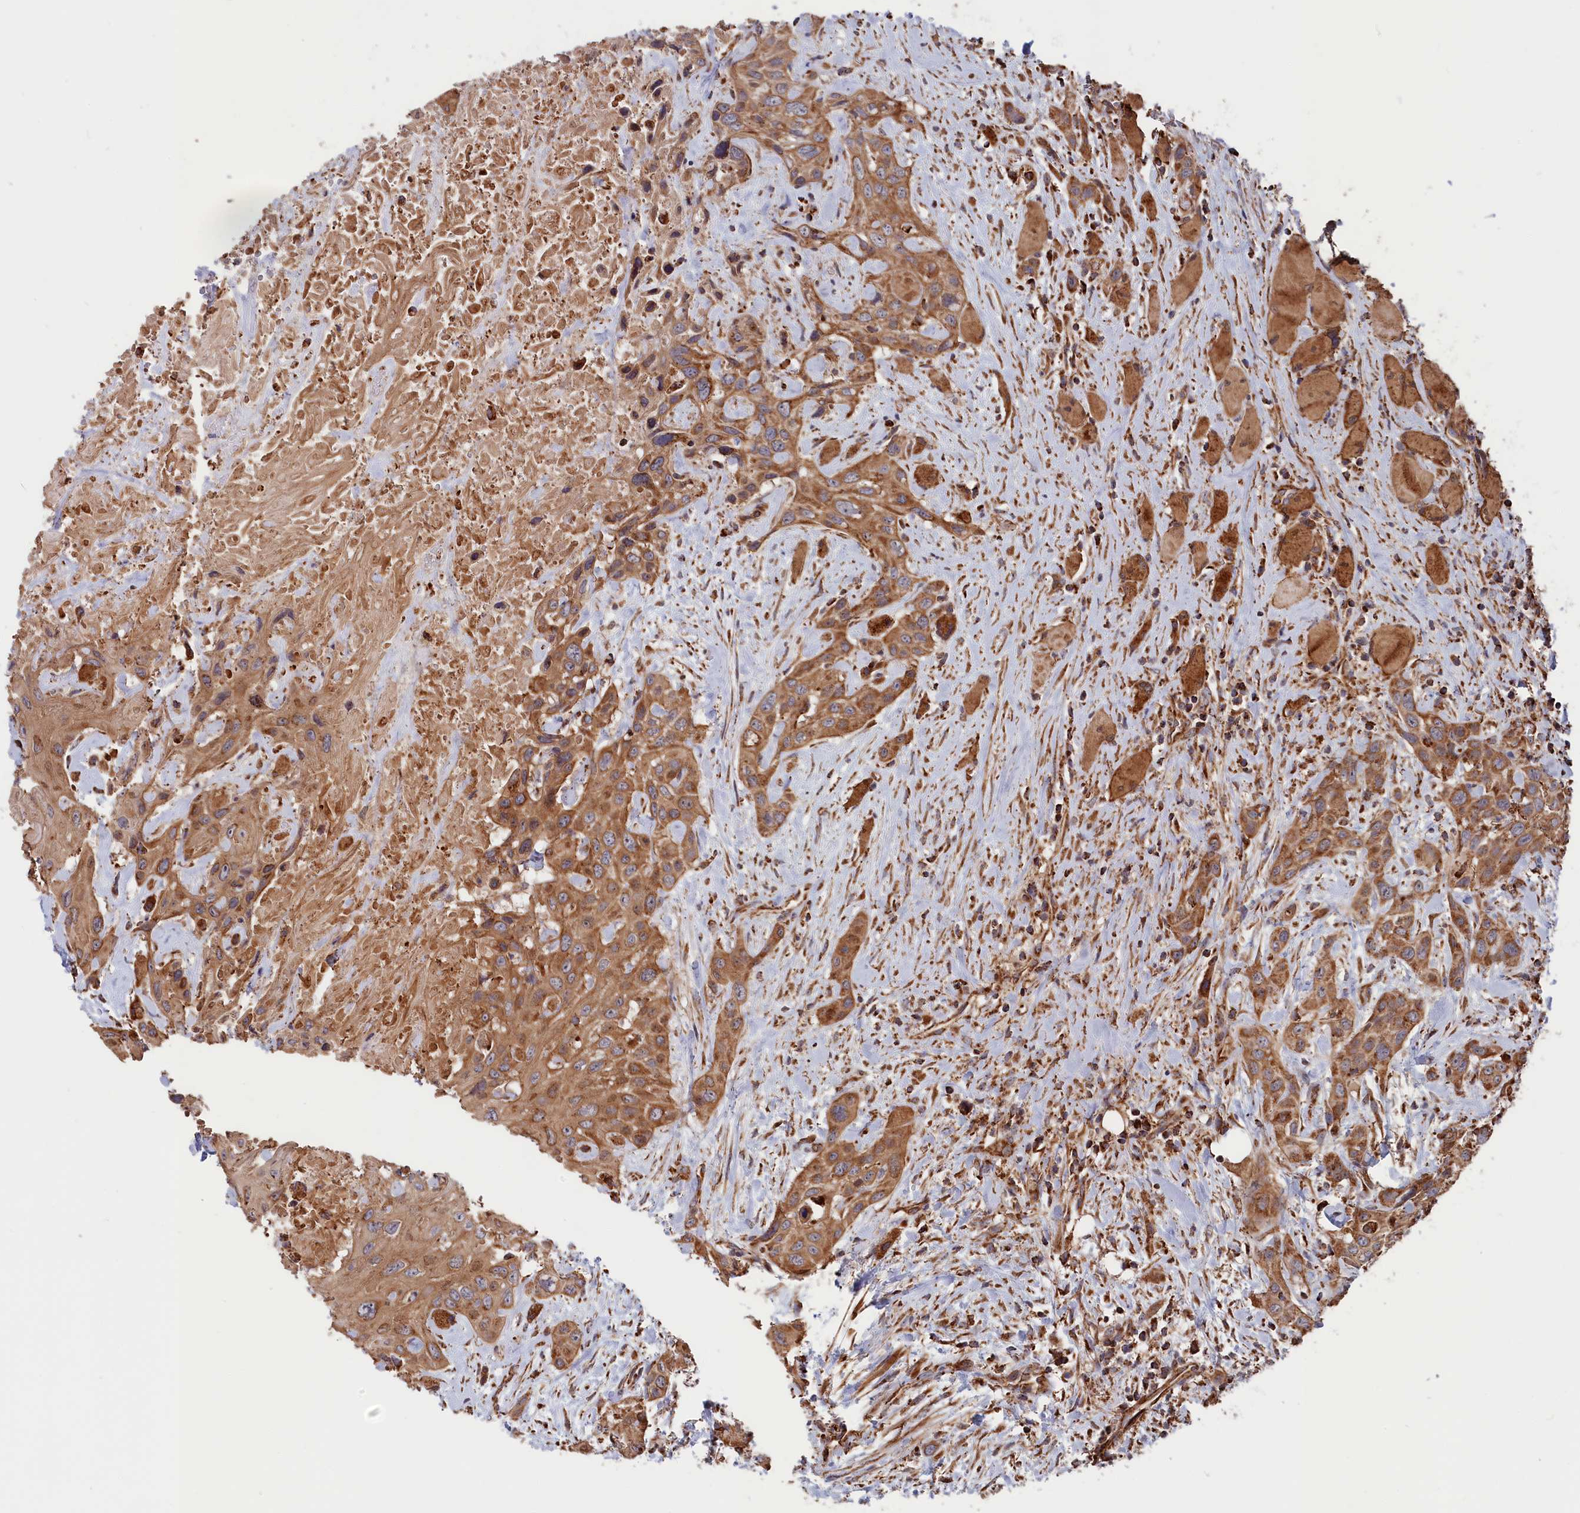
{"staining": {"intensity": "moderate", "quantity": ">75%", "location": "cytoplasmic/membranous"}, "tissue": "head and neck cancer", "cell_type": "Tumor cells", "image_type": "cancer", "snomed": [{"axis": "morphology", "description": "Squamous cell carcinoma, NOS"}, {"axis": "topography", "description": "Head-Neck"}], "caption": "Brown immunohistochemical staining in human head and neck cancer (squamous cell carcinoma) reveals moderate cytoplasmic/membranous expression in about >75% of tumor cells. (IHC, brightfield microscopy, high magnification).", "gene": "MACROD1", "patient": {"sex": "male", "age": 81}}